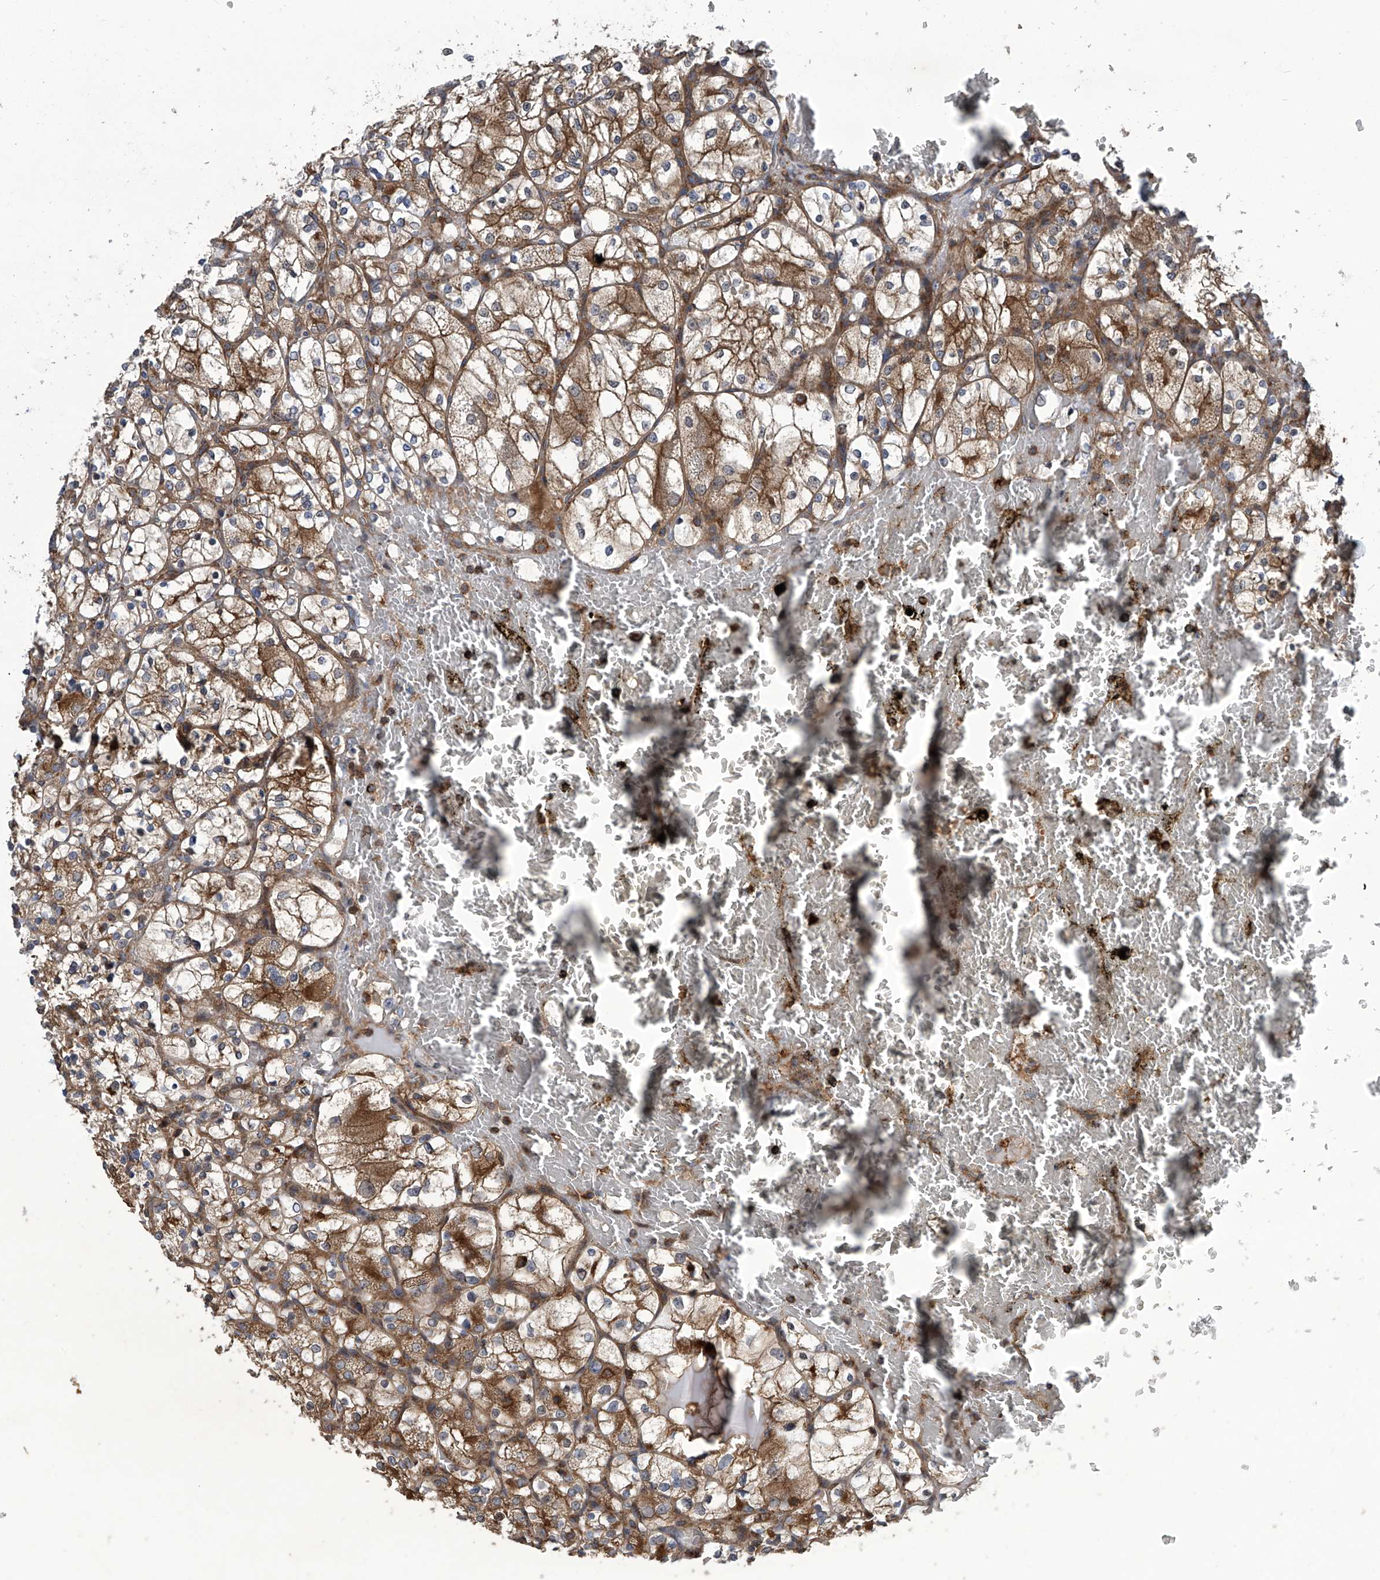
{"staining": {"intensity": "moderate", "quantity": ">75%", "location": "cytoplasmic/membranous"}, "tissue": "renal cancer", "cell_type": "Tumor cells", "image_type": "cancer", "snomed": [{"axis": "morphology", "description": "Adenocarcinoma, NOS"}, {"axis": "topography", "description": "Kidney"}], "caption": "High-magnification brightfield microscopy of renal adenocarcinoma stained with DAB (brown) and counterstained with hematoxylin (blue). tumor cells exhibit moderate cytoplasmic/membranous expression is present in approximately>75% of cells.", "gene": "SMAP1", "patient": {"sex": "female", "age": 69}}